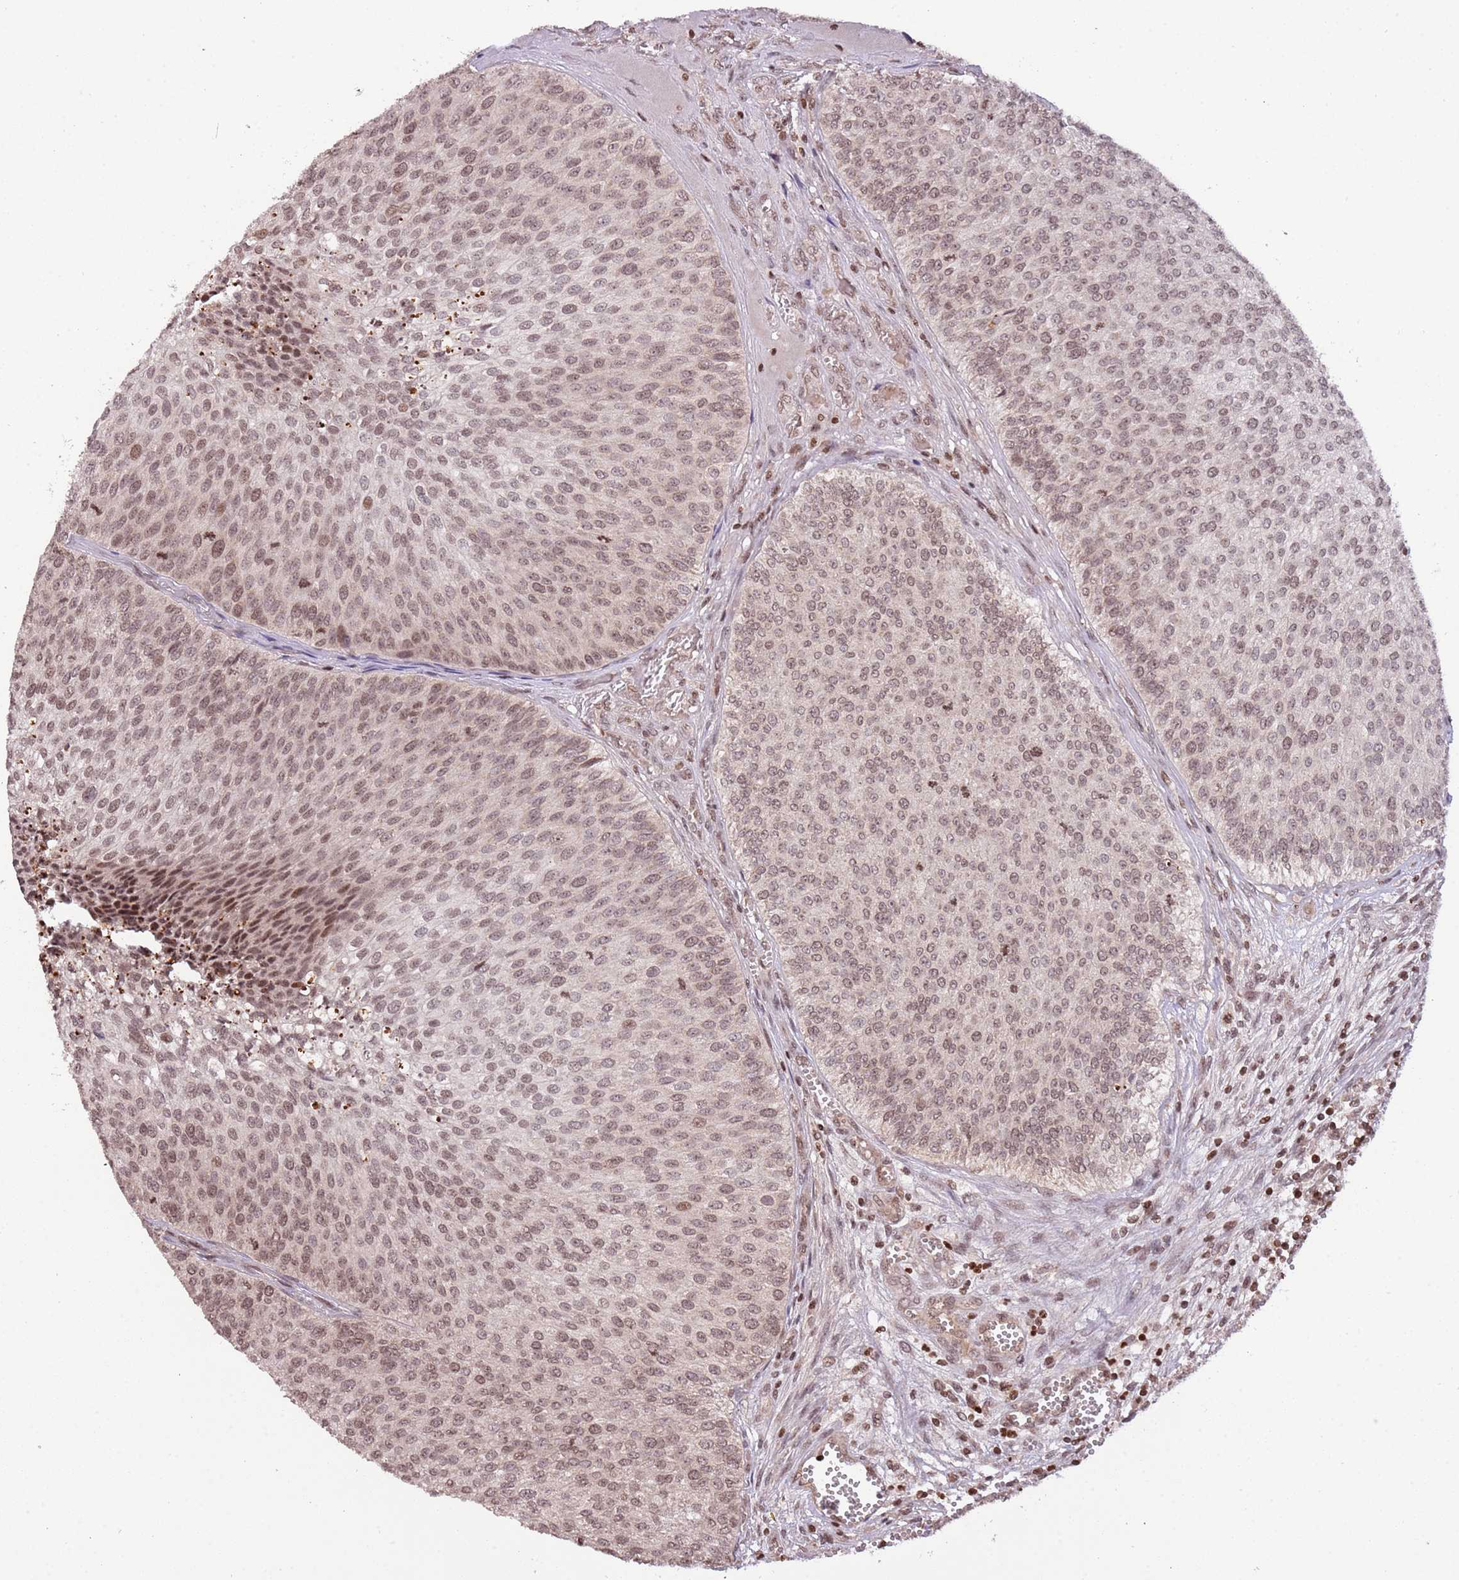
{"staining": {"intensity": "weak", "quantity": ">75%", "location": "nuclear"}, "tissue": "urothelial cancer", "cell_type": "Tumor cells", "image_type": "cancer", "snomed": [{"axis": "morphology", "description": "Urothelial carcinoma, Low grade"}, {"axis": "topography", "description": "Urinary bladder"}], "caption": "Brown immunohistochemical staining in human urothelial cancer shows weak nuclear expression in about >75% of tumor cells. The staining was performed using DAB (3,3'-diaminobenzidine) to visualize the protein expression in brown, while the nuclei were stained in blue with hematoxylin (Magnification: 20x).", "gene": "SAMSN1", "patient": {"sex": "male", "age": 84}}